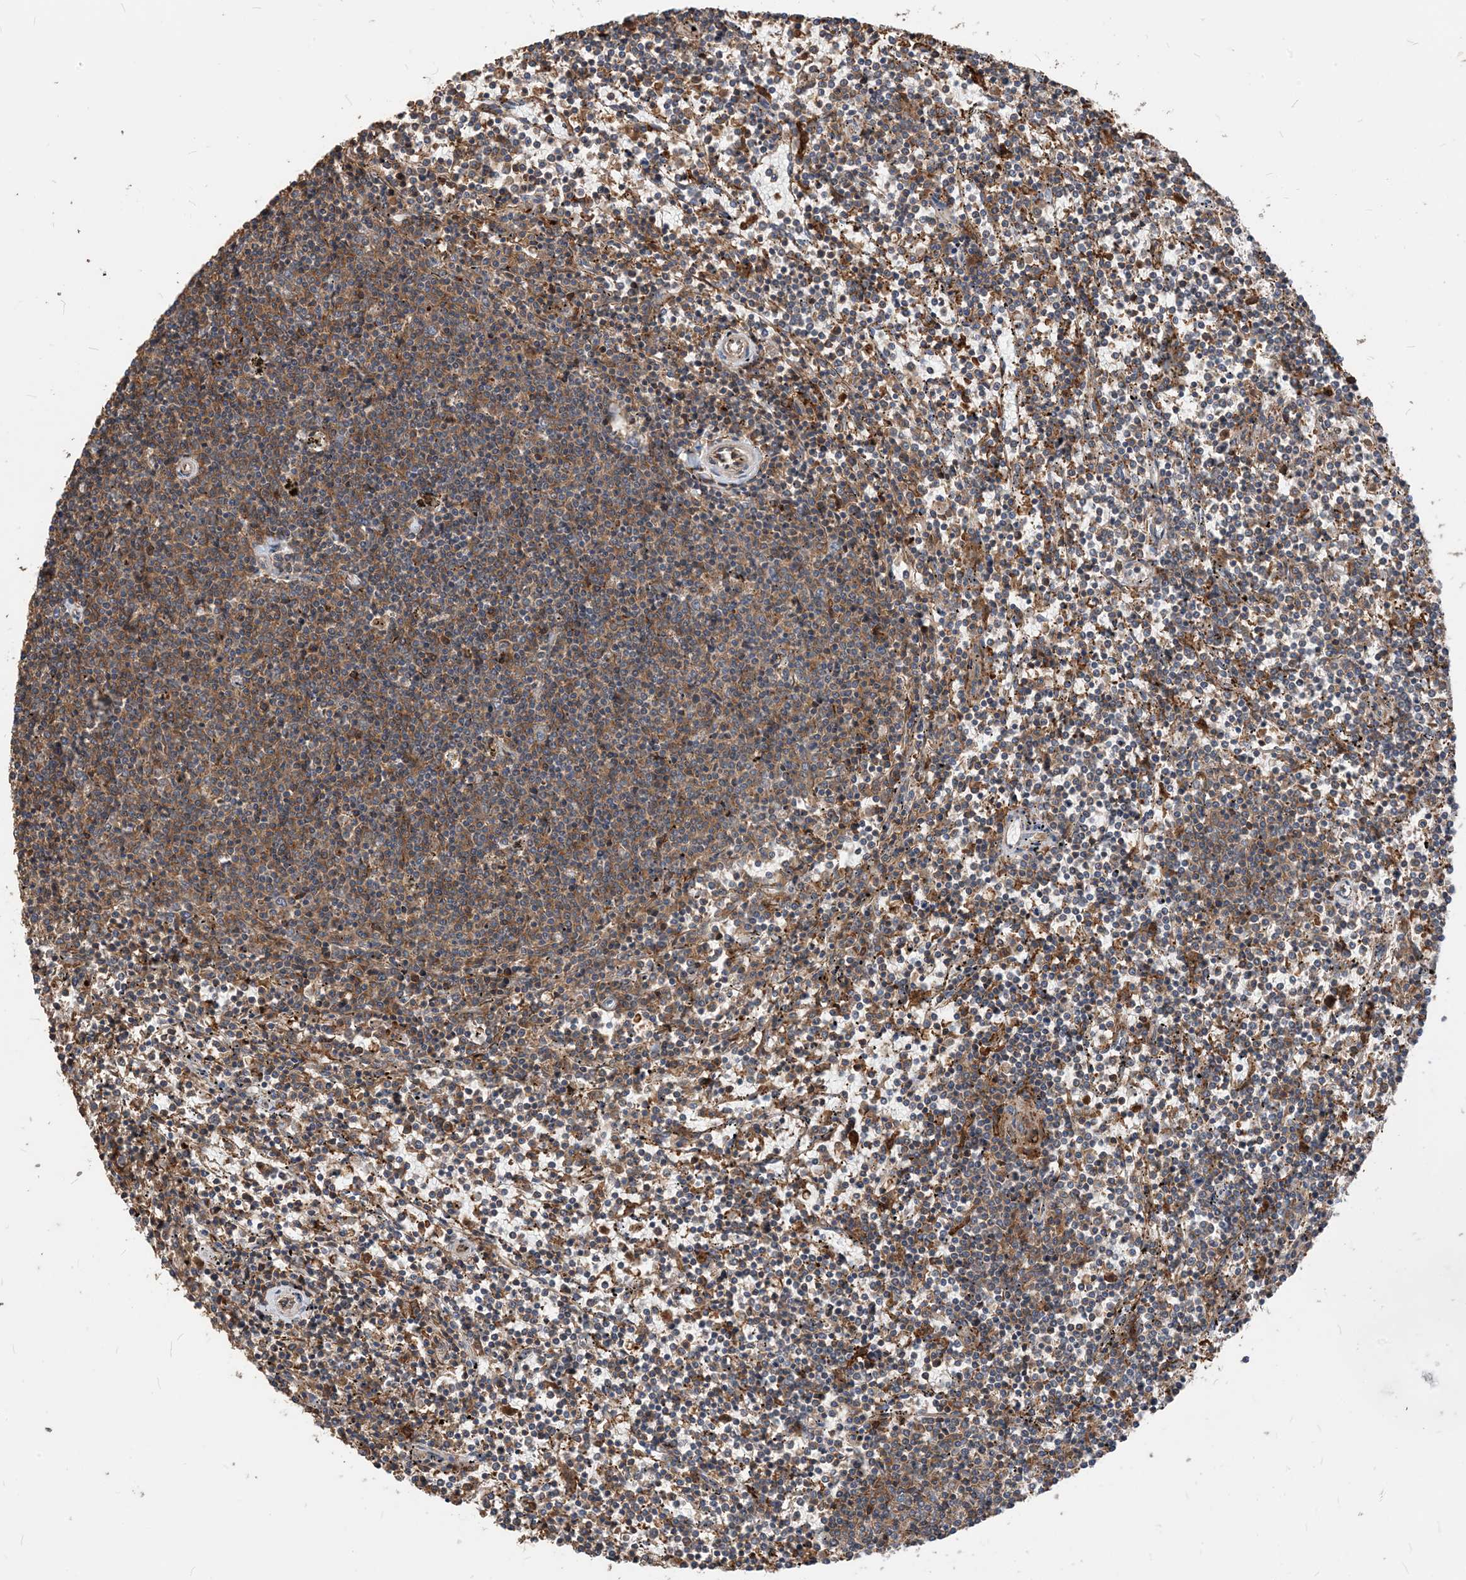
{"staining": {"intensity": "moderate", "quantity": ">75%", "location": "cytoplasmic/membranous"}, "tissue": "lymphoma", "cell_type": "Tumor cells", "image_type": "cancer", "snomed": [{"axis": "morphology", "description": "Malignant lymphoma, non-Hodgkin's type, Low grade"}, {"axis": "topography", "description": "Spleen"}], "caption": "The photomicrograph reveals a brown stain indicating the presence of a protein in the cytoplasmic/membranous of tumor cells in low-grade malignant lymphoma, non-Hodgkin's type. Ihc stains the protein of interest in brown and the nuclei are stained blue.", "gene": "PARVG", "patient": {"sex": "female", "age": 50}}